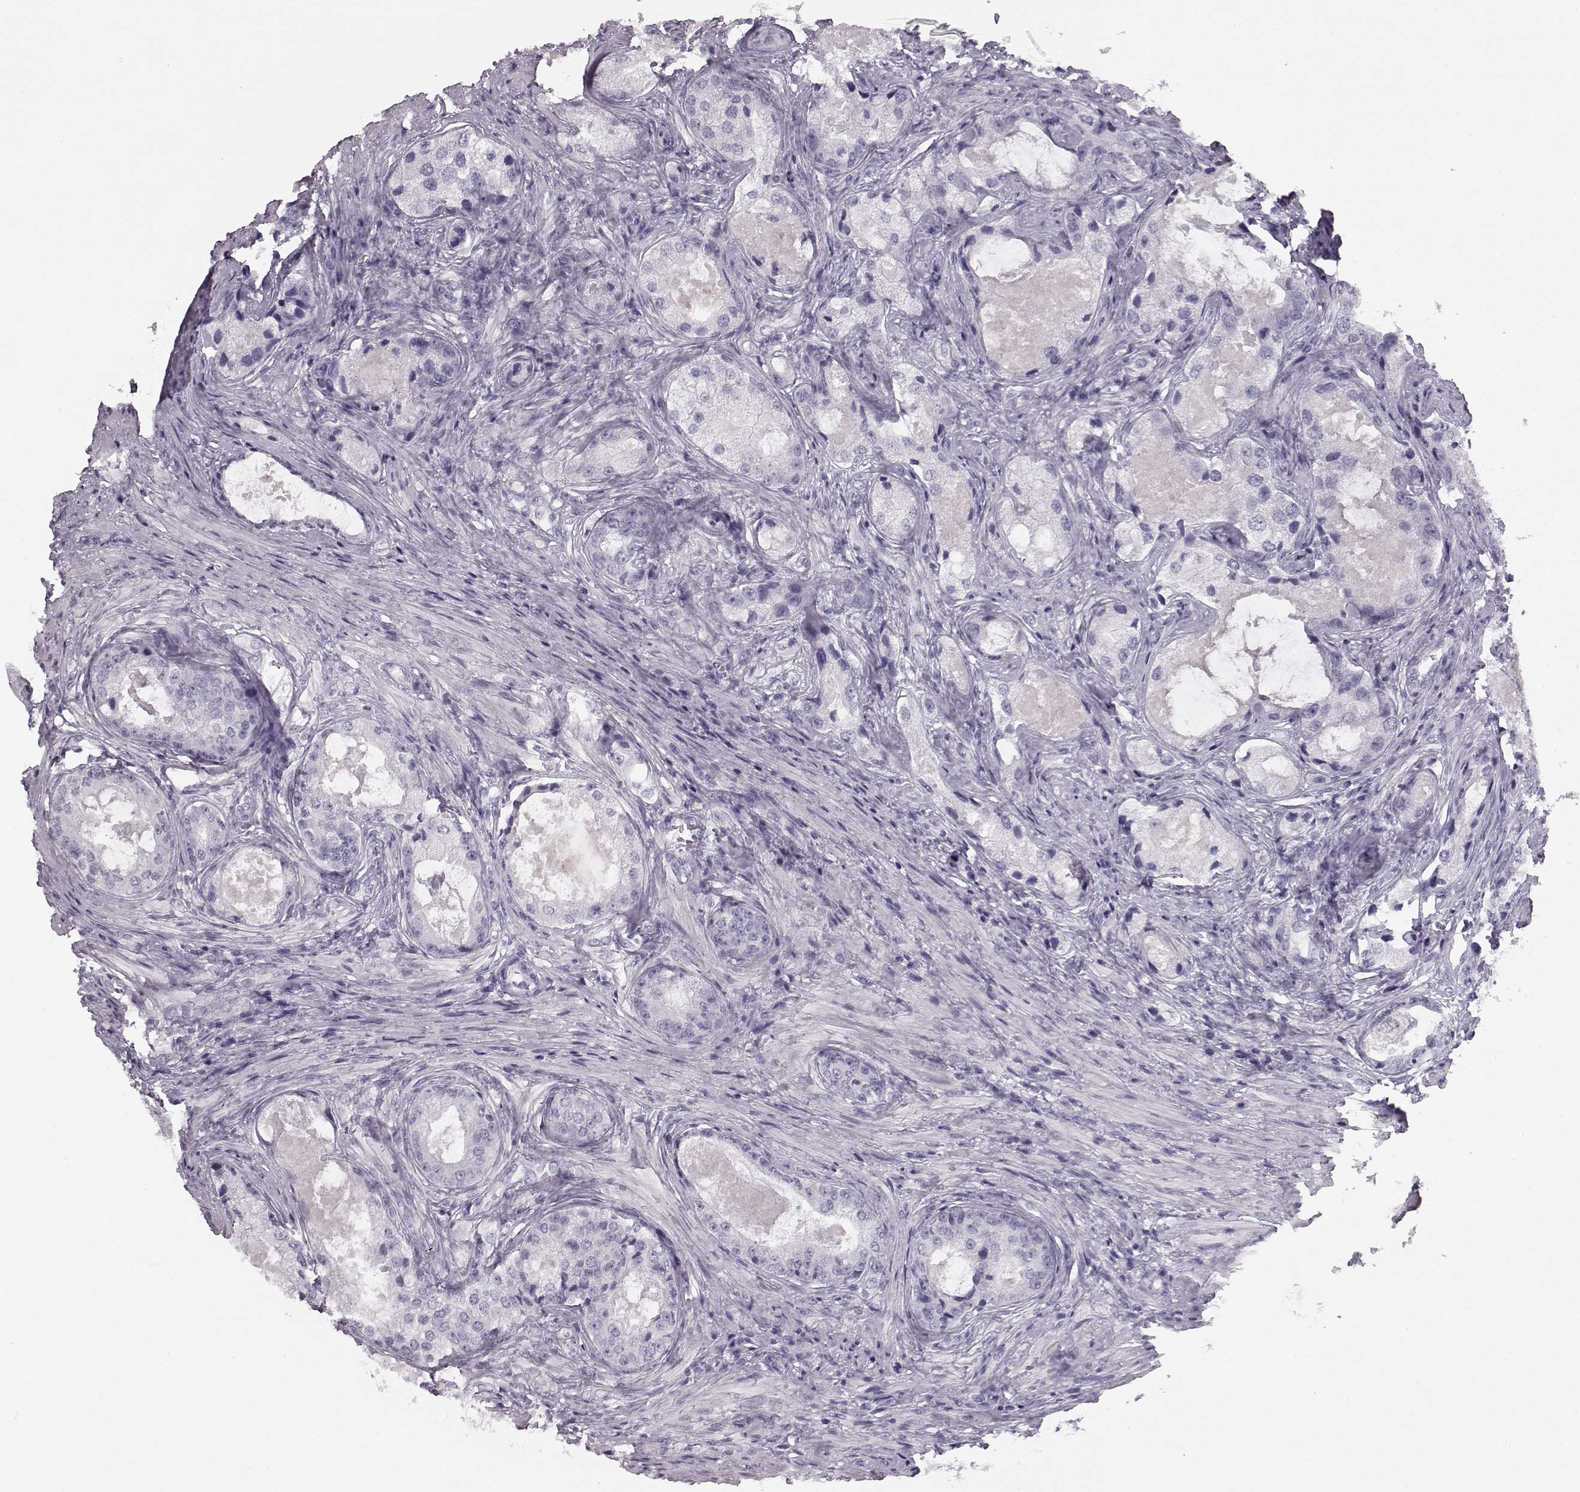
{"staining": {"intensity": "negative", "quantity": "none", "location": "none"}, "tissue": "prostate cancer", "cell_type": "Tumor cells", "image_type": "cancer", "snomed": [{"axis": "morphology", "description": "Adenocarcinoma, Low grade"}, {"axis": "topography", "description": "Prostate"}], "caption": "An image of prostate adenocarcinoma (low-grade) stained for a protein shows no brown staining in tumor cells.", "gene": "BFSP2", "patient": {"sex": "male", "age": 68}}